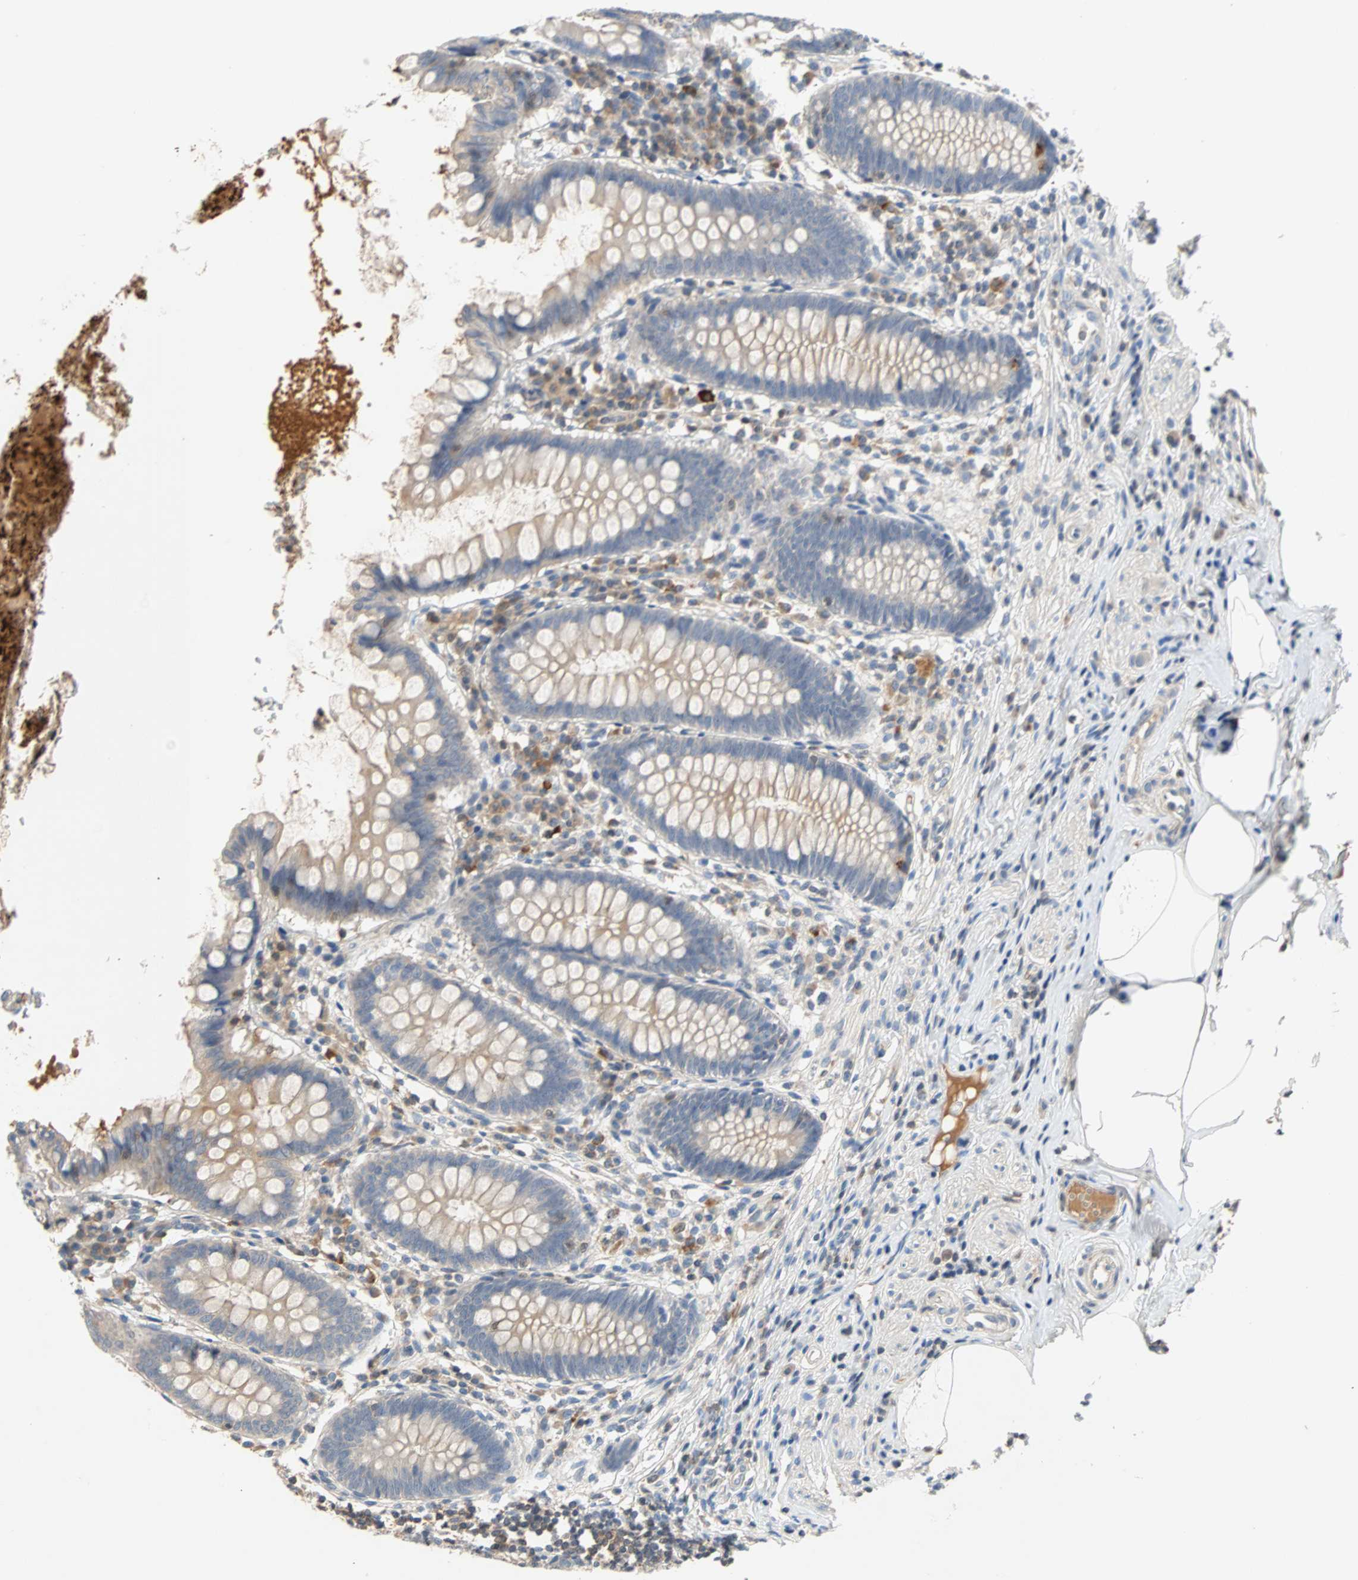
{"staining": {"intensity": "weak", "quantity": "<25%", "location": "cytoplasmic/membranous"}, "tissue": "appendix", "cell_type": "Glandular cells", "image_type": "normal", "snomed": [{"axis": "morphology", "description": "Normal tissue, NOS"}, {"axis": "topography", "description": "Appendix"}], "caption": "Glandular cells are negative for protein expression in benign human appendix. The staining was performed using DAB to visualize the protein expression in brown, while the nuclei were stained in blue with hematoxylin (Magnification: 20x).", "gene": "MAP4K1", "patient": {"sex": "female", "age": 50}}